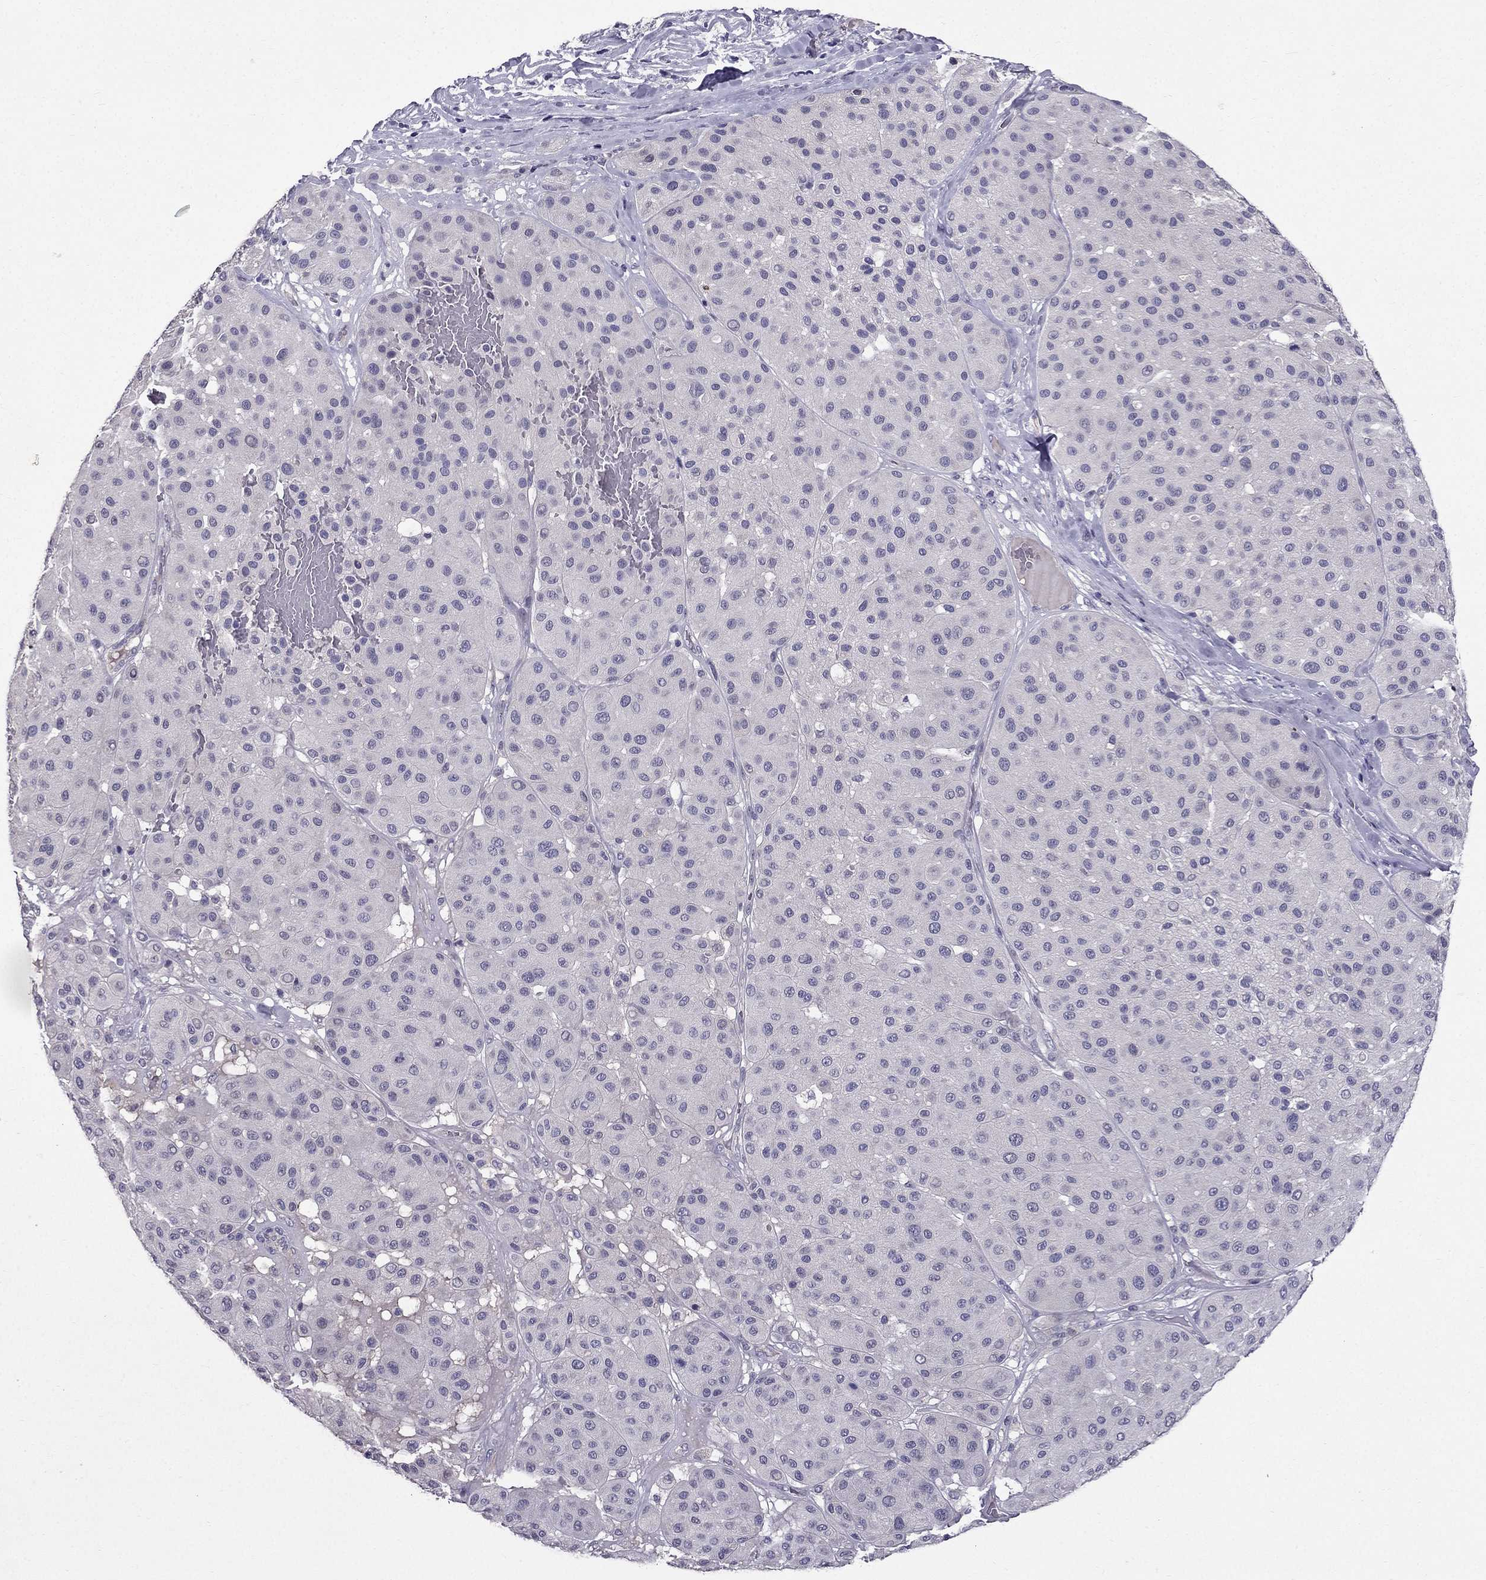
{"staining": {"intensity": "negative", "quantity": "none", "location": "none"}, "tissue": "melanoma", "cell_type": "Tumor cells", "image_type": "cancer", "snomed": [{"axis": "morphology", "description": "Malignant melanoma, Metastatic site"}, {"axis": "topography", "description": "Smooth muscle"}], "caption": "High power microscopy photomicrograph of an IHC micrograph of malignant melanoma (metastatic site), revealing no significant positivity in tumor cells.", "gene": "DUSP15", "patient": {"sex": "male", "age": 41}}